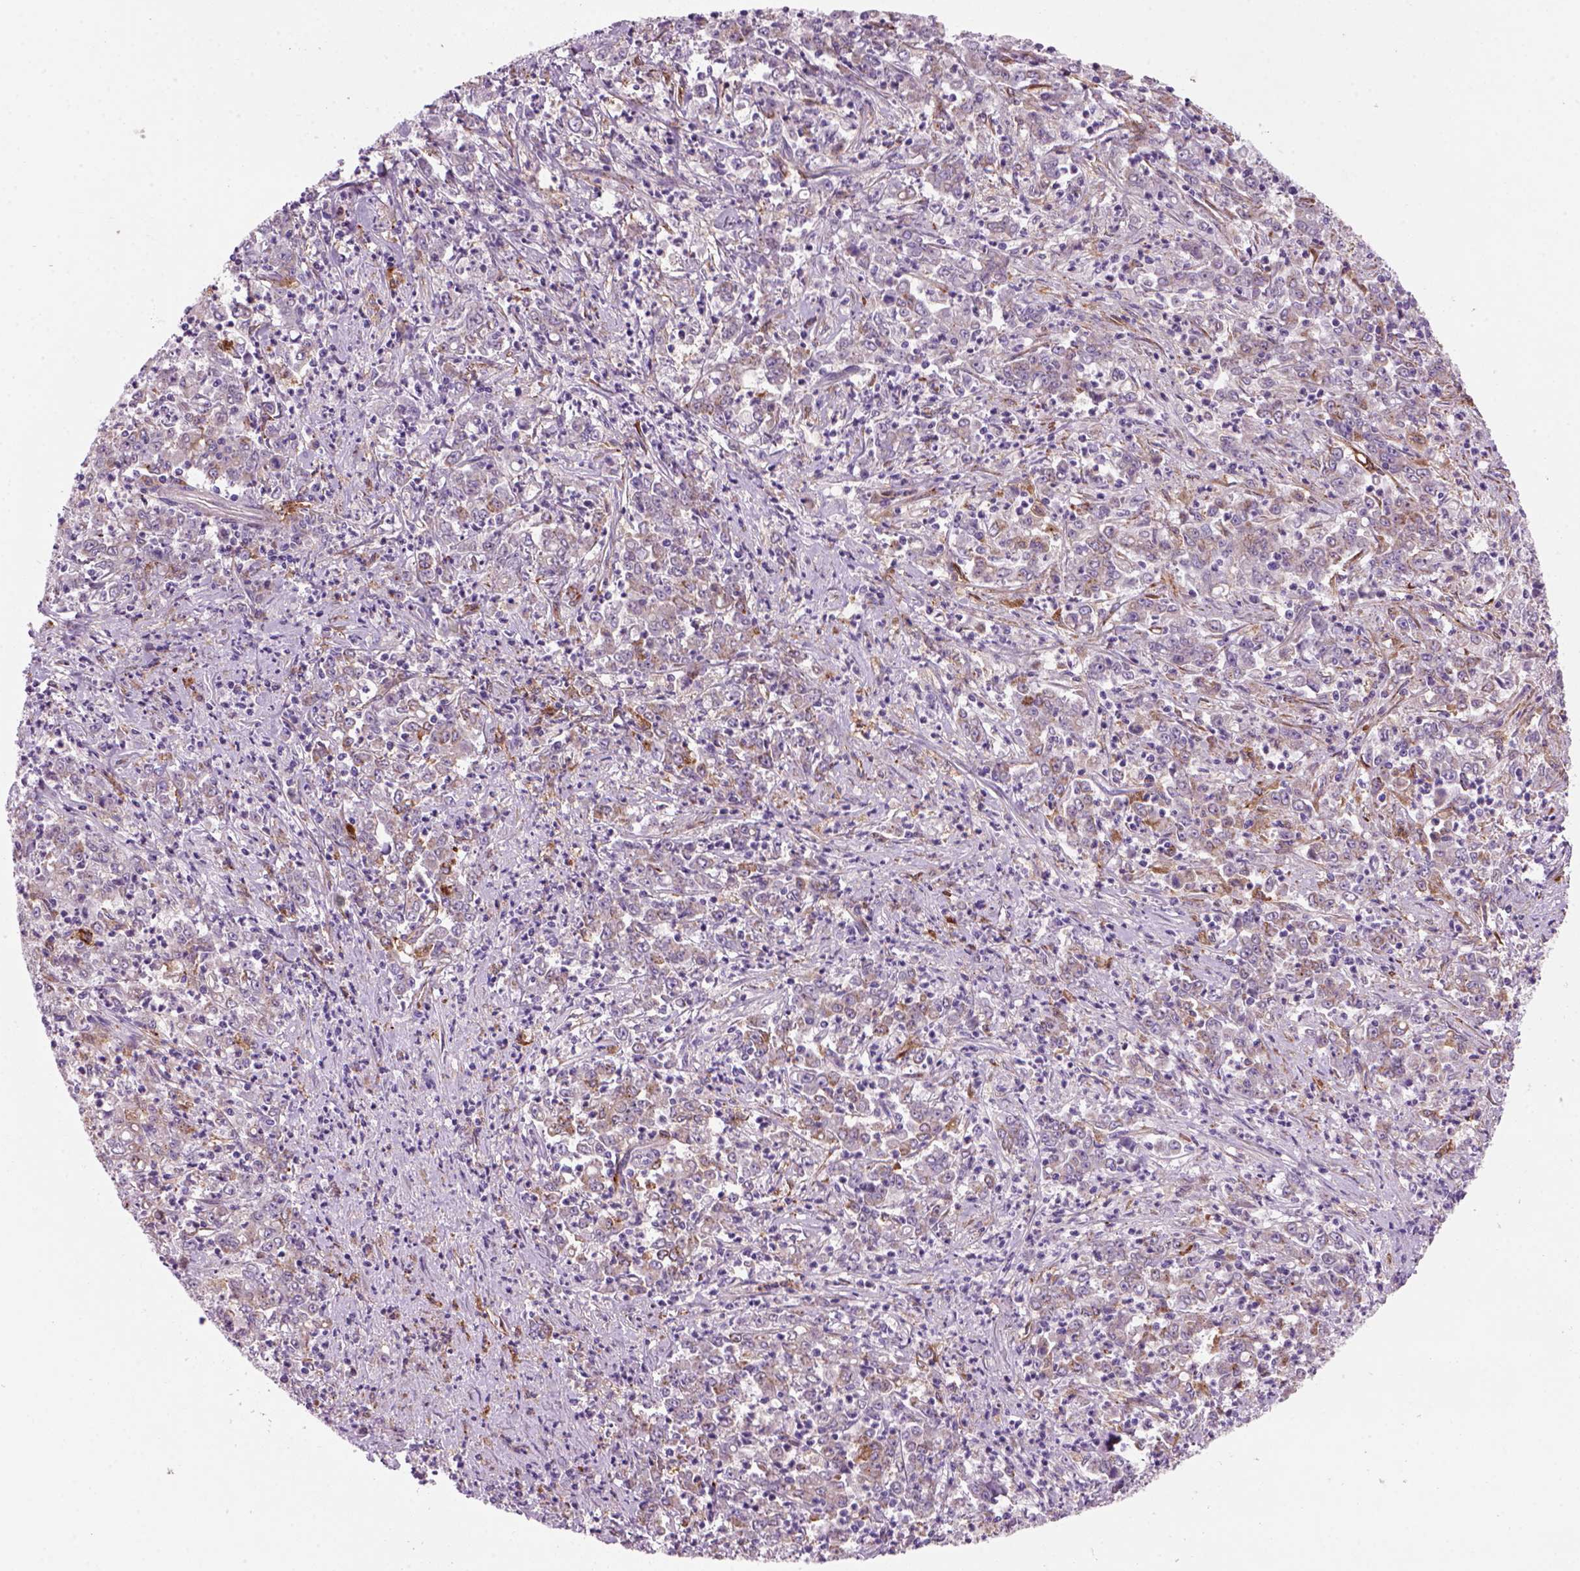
{"staining": {"intensity": "weak", "quantity": "25%-75%", "location": "cytoplasmic/membranous"}, "tissue": "stomach cancer", "cell_type": "Tumor cells", "image_type": "cancer", "snomed": [{"axis": "morphology", "description": "Adenocarcinoma, NOS"}, {"axis": "topography", "description": "Stomach, lower"}], "caption": "There is low levels of weak cytoplasmic/membranous staining in tumor cells of stomach cancer (adenocarcinoma), as demonstrated by immunohistochemical staining (brown color).", "gene": "MARCKS", "patient": {"sex": "female", "age": 71}}